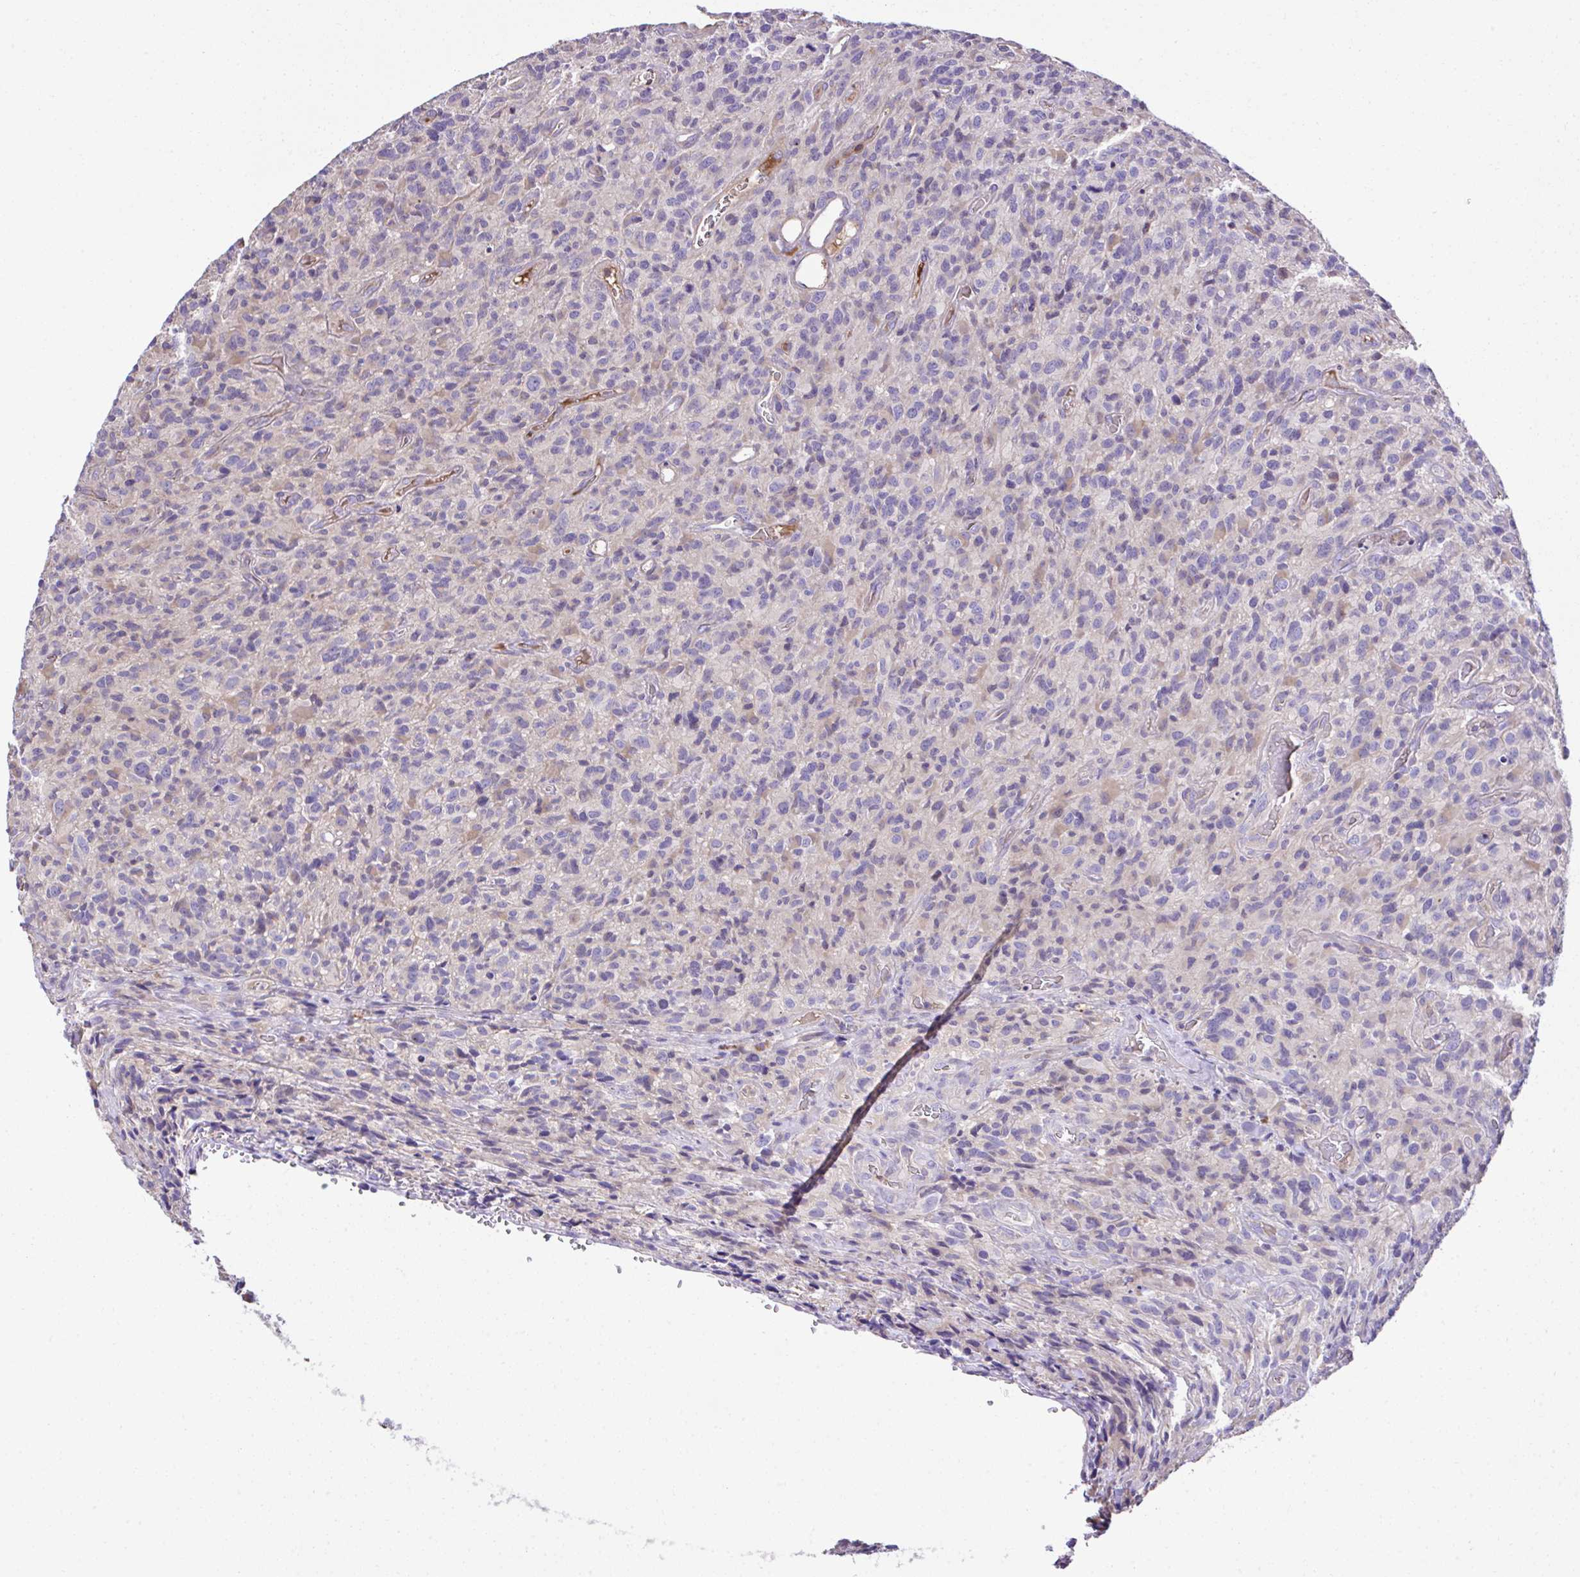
{"staining": {"intensity": "negative", "quantity": "none", "location": "none"}, "tissue": "glioma", "cell_type": "Tumor cells", "image_type": "cancer", "snomed": [{"axis": "morphology", "description": "Glioma, malignant, High grade"}, {"axis": "topography", "description": "Brain"}], "caption": "High magnification brightfield microscopy of glioma stained with DAB (brown) and counterstained with hematoxylin (blue): tumor cells show no significant staining.", "gene": "CCDC85C", "patient": {"sex": "male", "age": 76}}